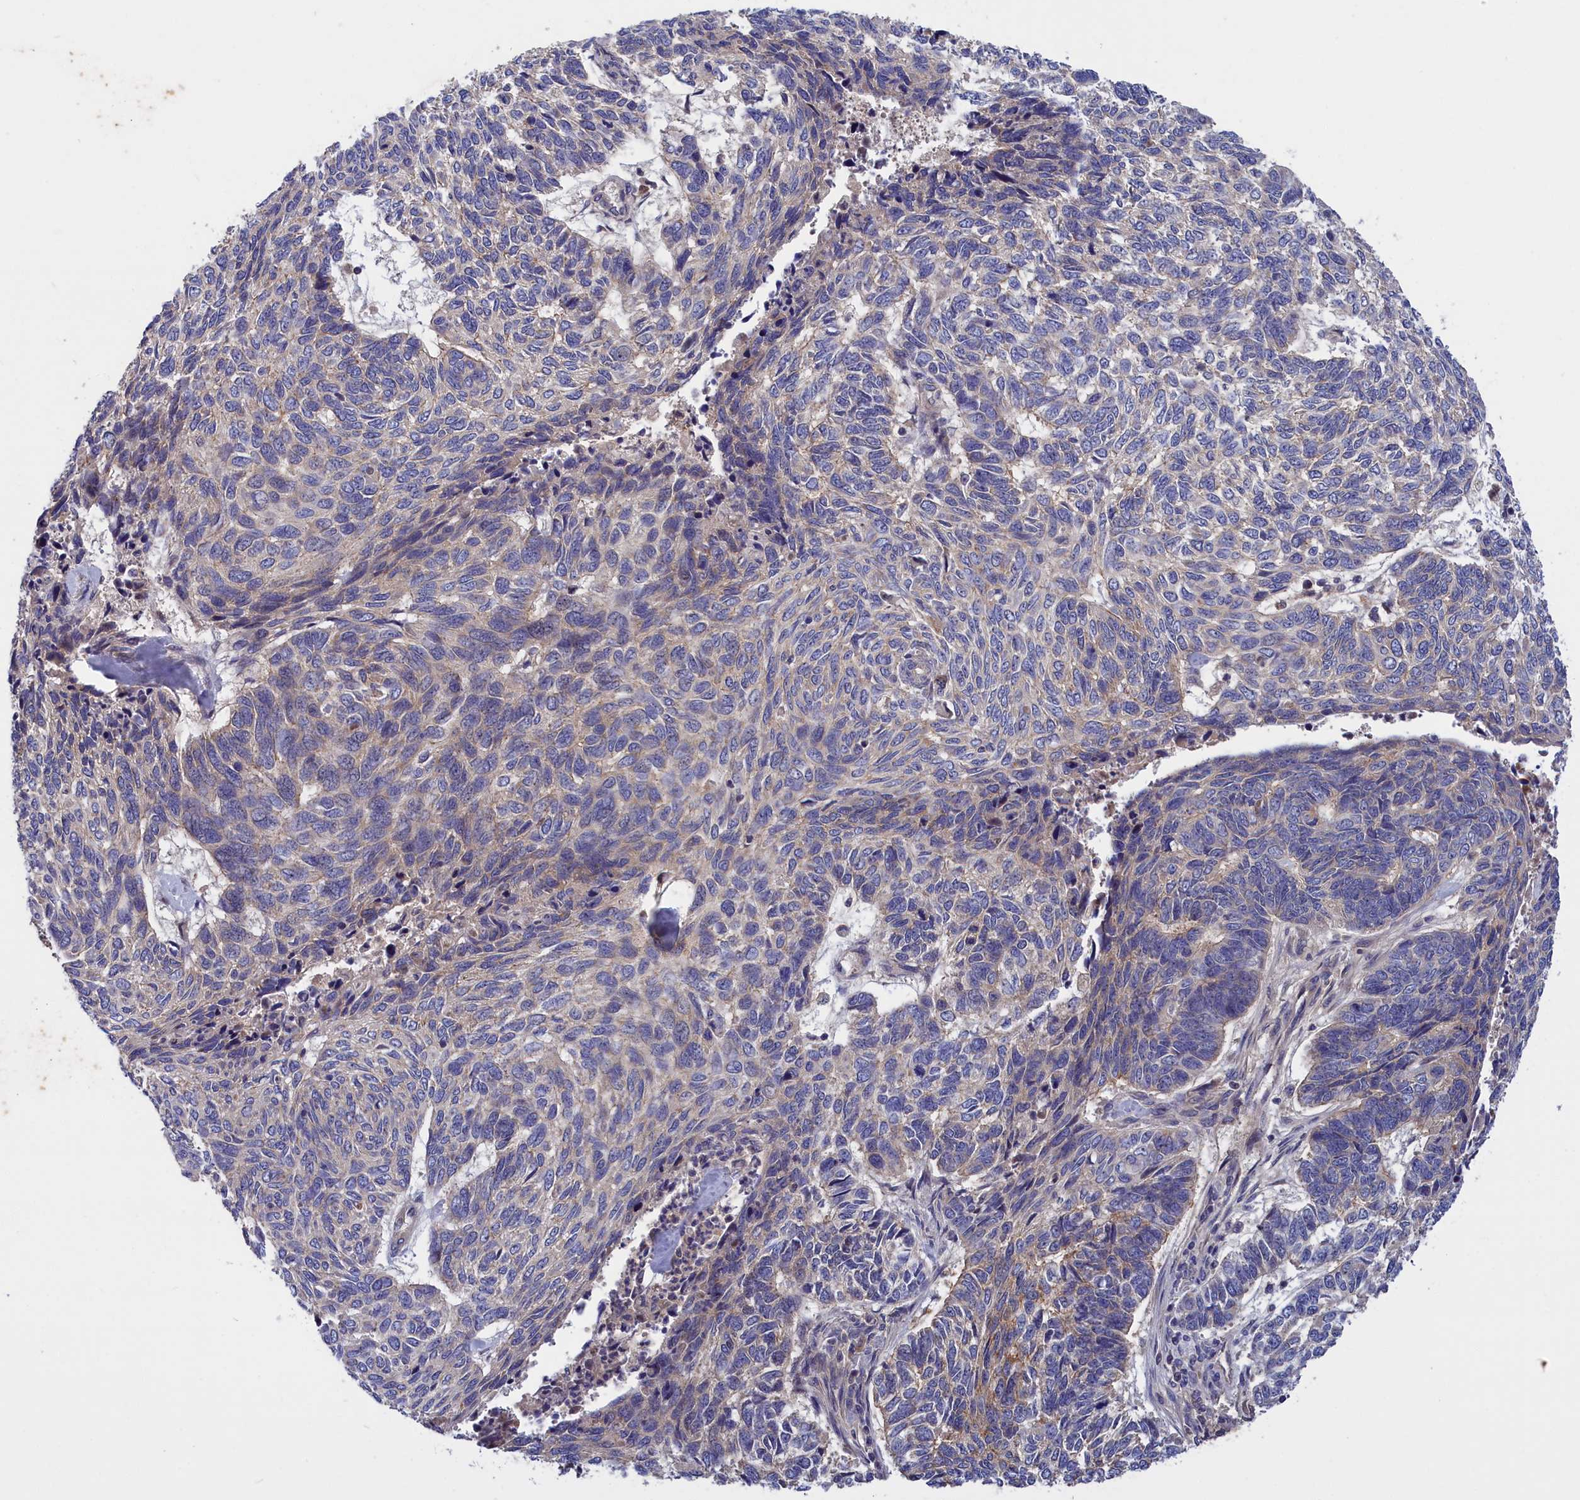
{"staining": {"intensity": "negative", "quantity": "none", "location": "none"}, "tissue": "skin cancer", "cell_type": "Tumor cells", "image_type": "cancer", "snomed": [{"axis": "morphology", "description": "Basal cell carcinoma"}, {"axis": "topography", "description": "Skin"}], "caption": "The micrograph displays no significant positivity in tumor cells of skin basal cell carcinoma. (Brightfield microscopy of DAB (3,3'-diaminobenzidine) IHC at high magnification).", "gene": "CRACD", "patient": {"sex": "female", "age": 65}}